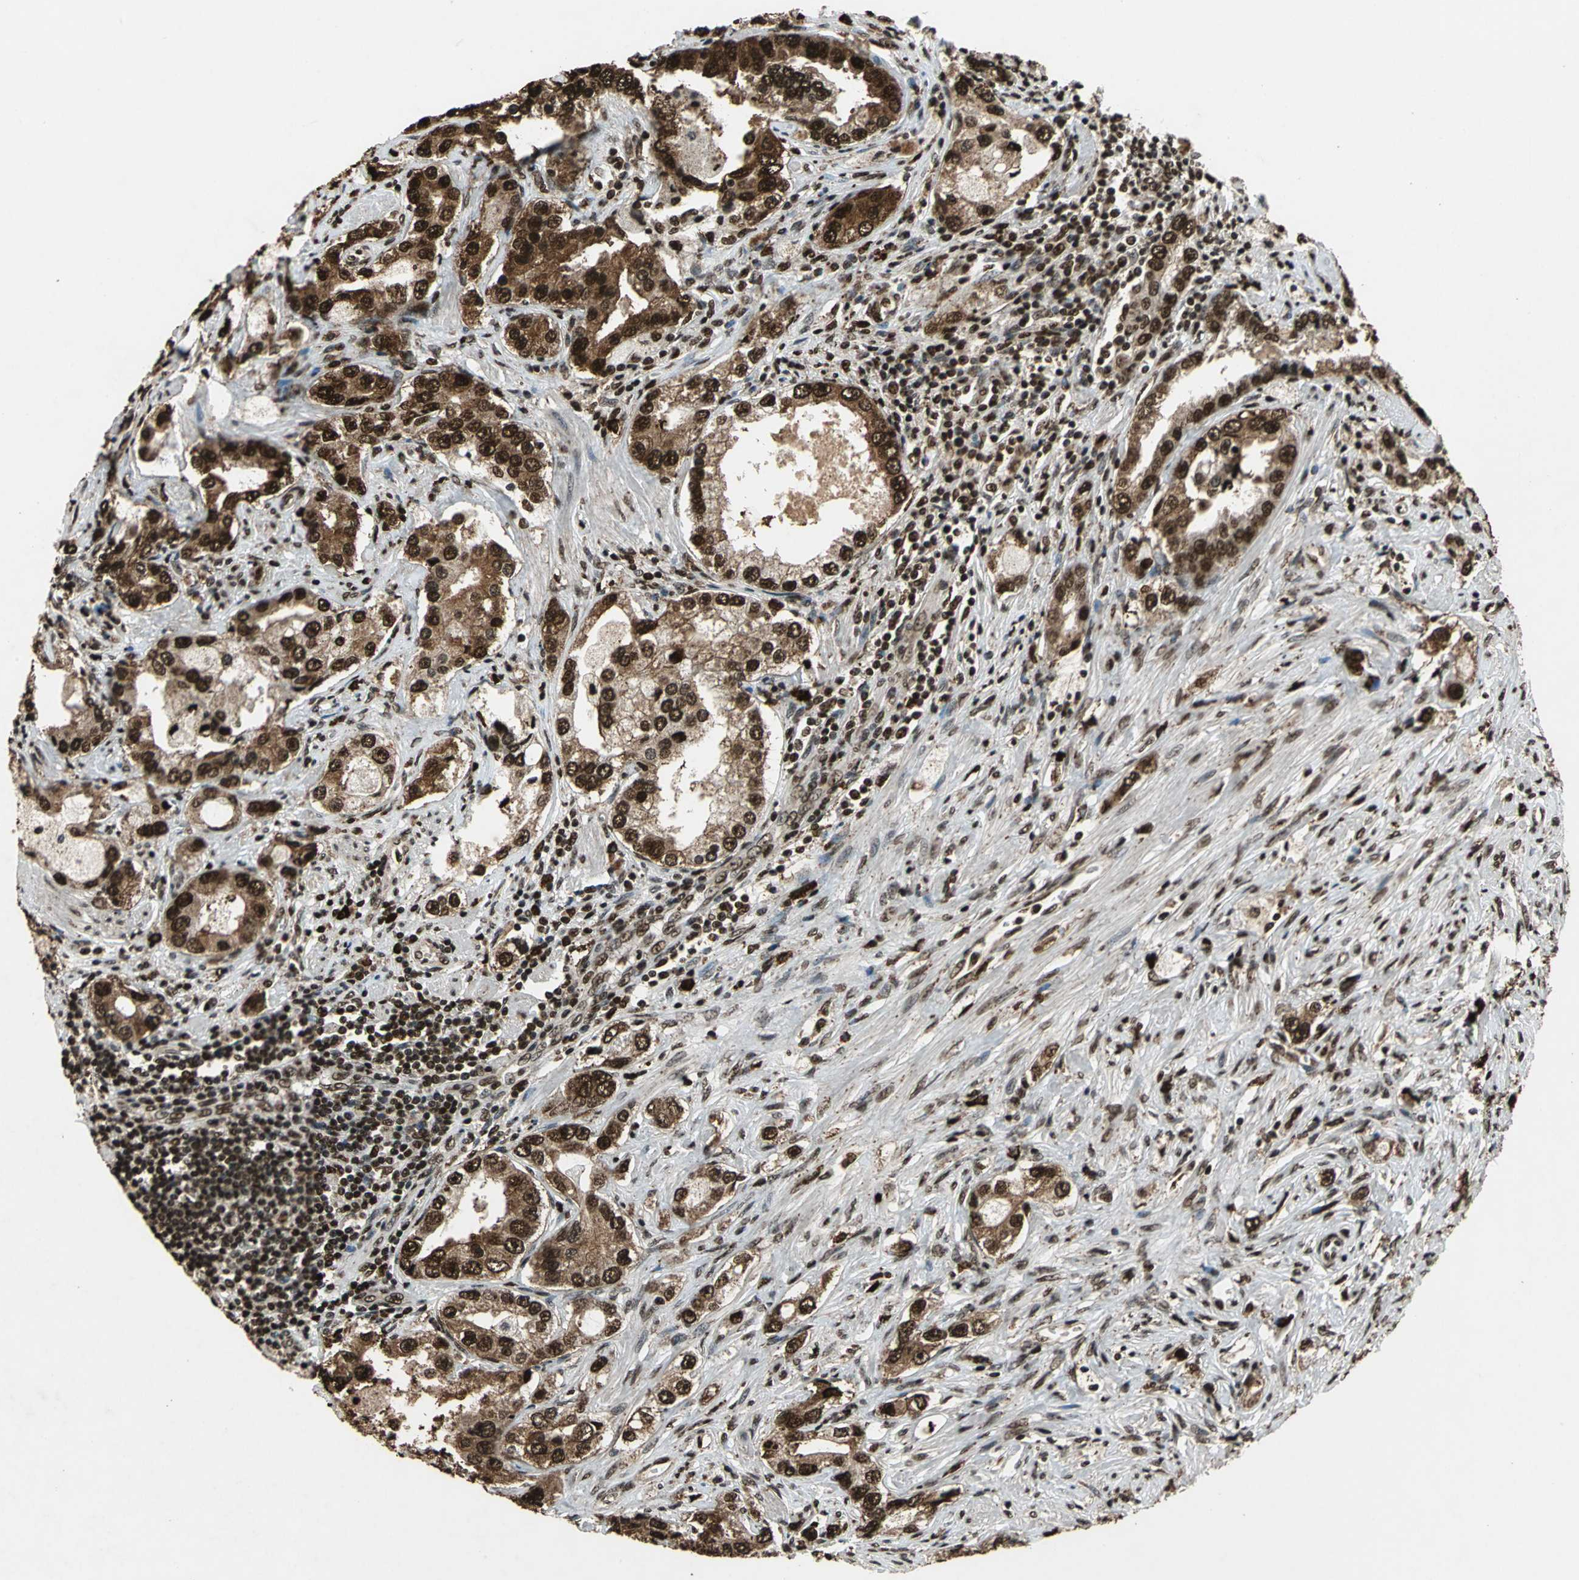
{"staining": {"intensity": "strong", "quantity": ">75%", "location": "cytoplasmic/membranous,nuclear"}, "tissue": "prostate cancer", "cell_type": "Tumor cells", "image_type": "cancer", "snomed": [{"axis": "morphology", "description": "Adenocarcinoma, High grade"}, {"axis": "topography", "description": "Prostate"}], "caption": "An image of human prostate high-grade adenocarcinoma stained for a protein shows strong cytoplasmic/membranous and nuclear brown staining in tumor cells. (DAB IHC with brightfield microscopy, high magnification).", "gene": "ANP32A", "patient": {"sex": "male", "age": 63}}